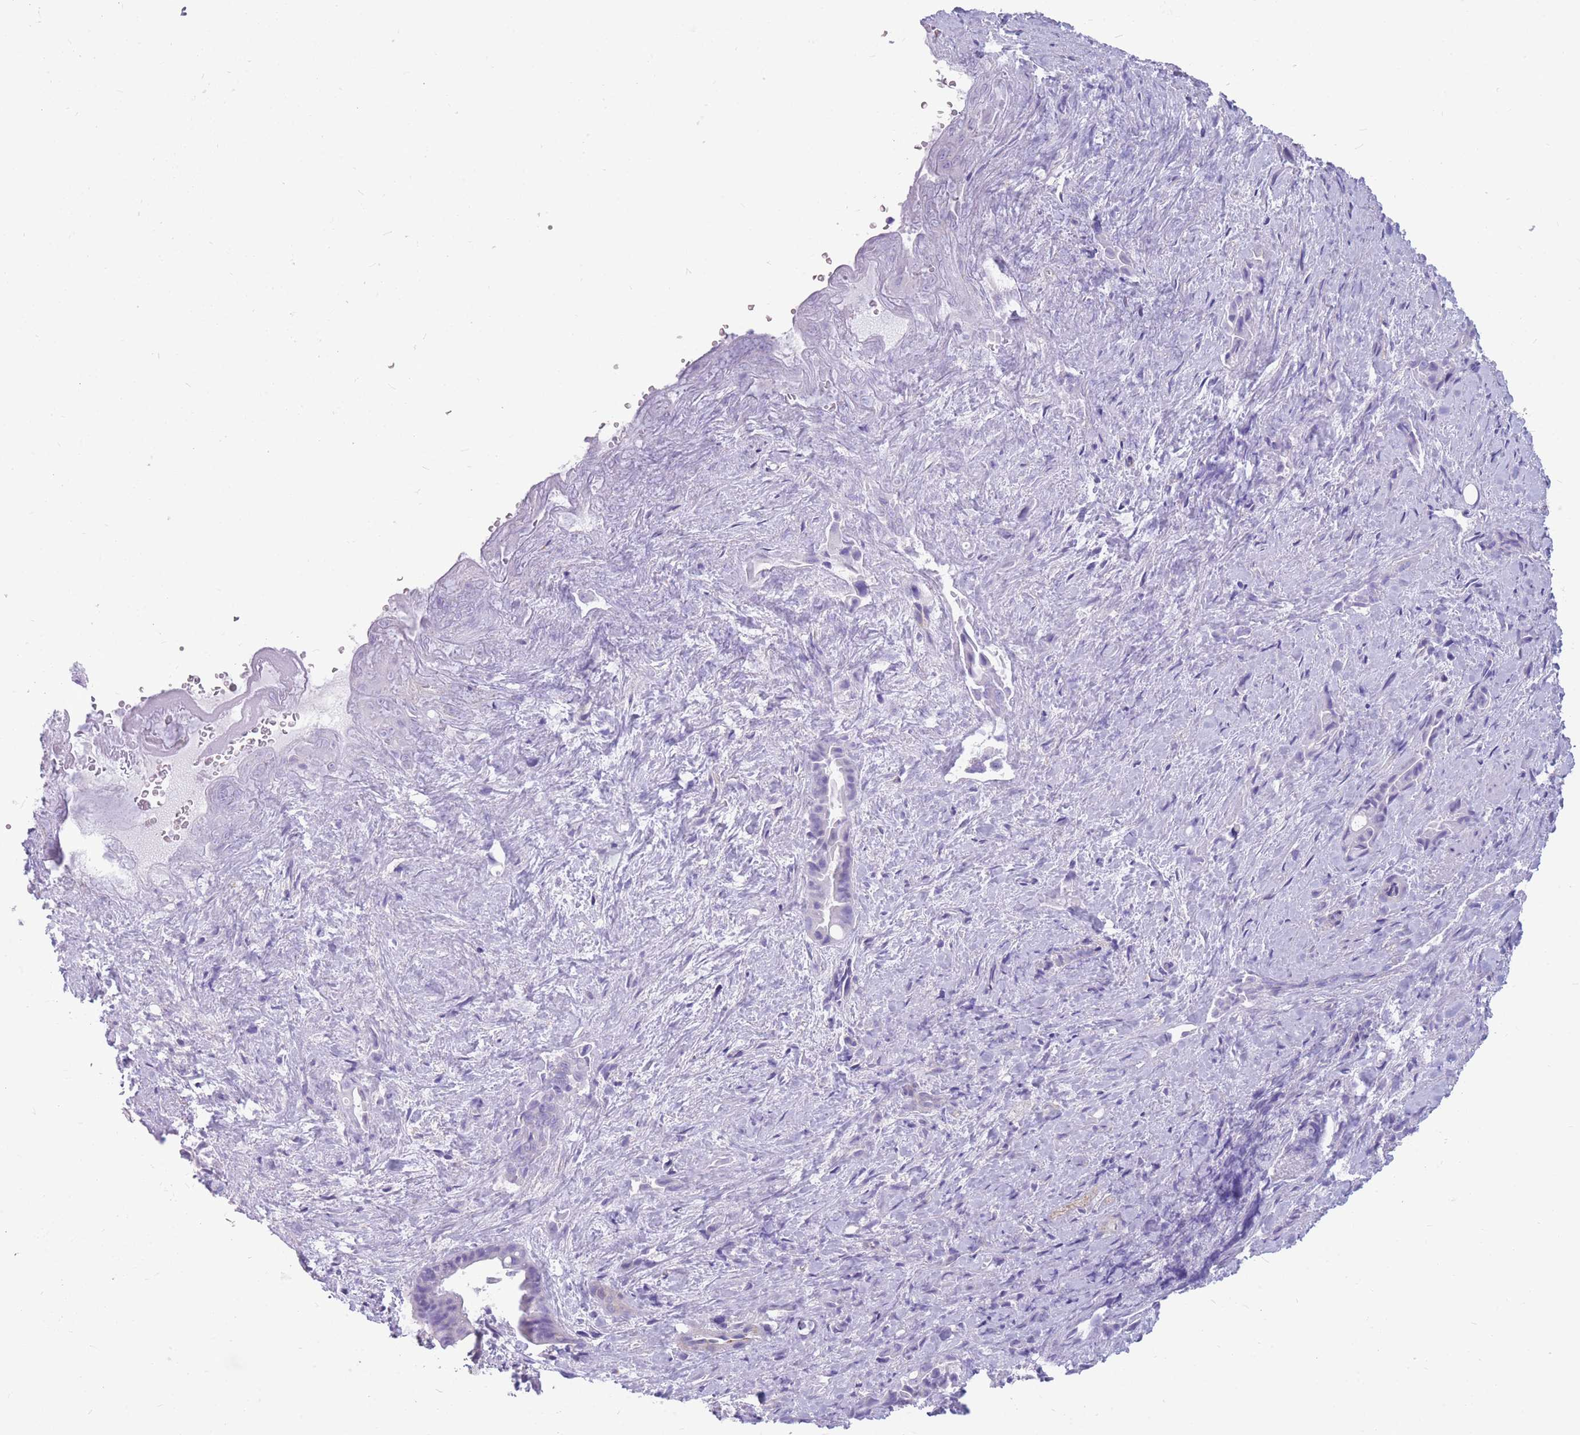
{"staining": {"intensity": "negative", "quantity": "none", "location": "none"}, "tissue": "liver cancer", "cell_type": "Tumor cells", "image_type": "cancer", "snomed": [{"axis": "morphology", "description": "Cholangiocarcinoma"}, {"axis": "topography", "description": "Liver"}], "caption": "Tumor cells are negative for protein expression in human cholangiocarcinoma (liver). (DAB immunohistochemistry visualized using brightfield microscopy, high magnification).", "gene": "MTSS2", "patient": {"sex": "female", "age": 68}}